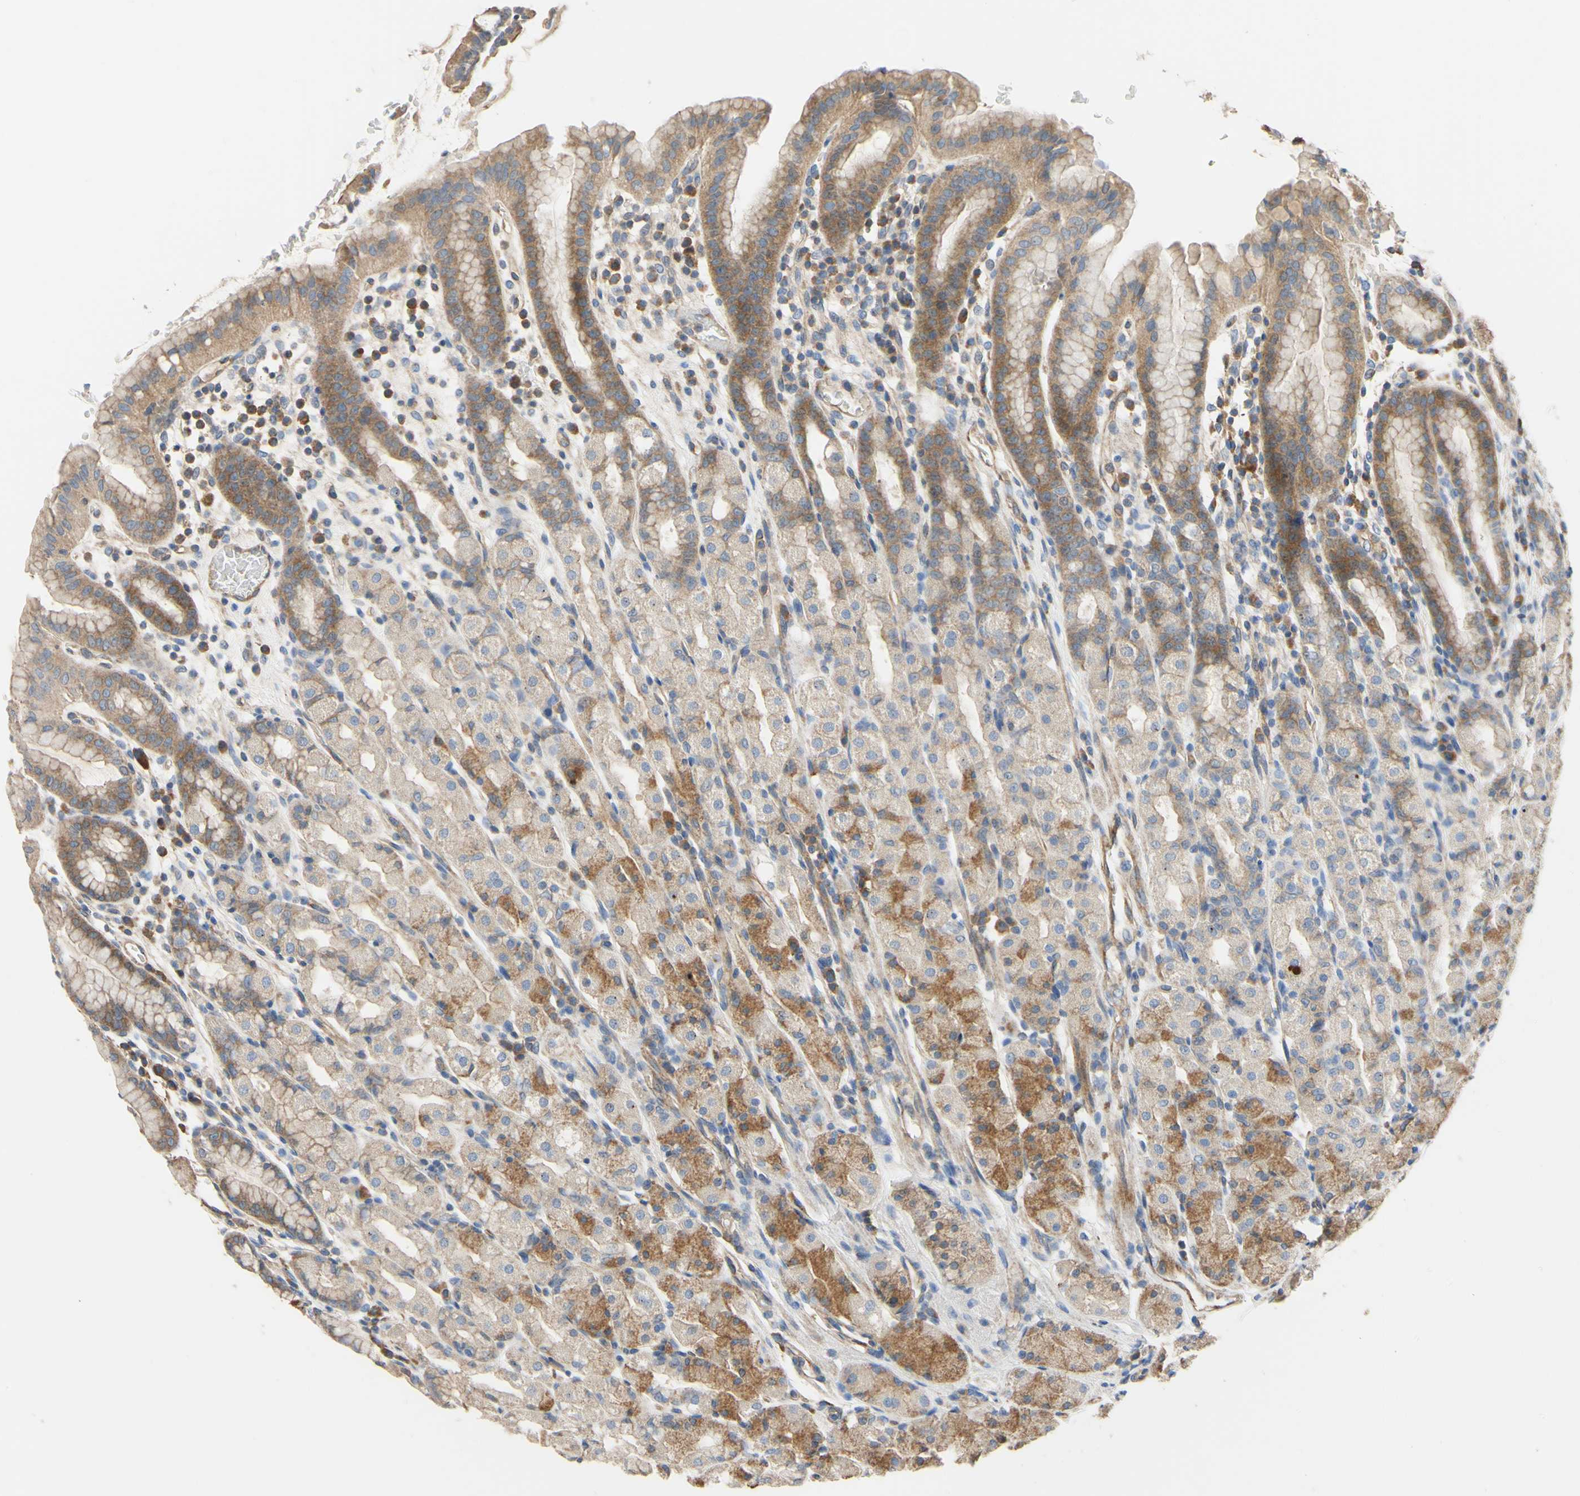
{"staining": {"intensity": "moderate", "quantity": ">75%", "location": "cytoplasmic/membranous"}, "tissue": "stomach", "cell_type": "Glandular cells", "image_type": "normal", "snomed": [{"axis": "morphology", "description": "Normal tissue, NOS"}, {"axis": "topography", "description": "Stomach, upper"}], "caption": "Immunohistochemical staining of normal stomach shows moderate cytoplasmic/membranous protein expression in approximately >75% of glandular cells. Nuclei are stained in blue.", "gene": "BECN1", "patient": {"sex": "male", "age": 68}}